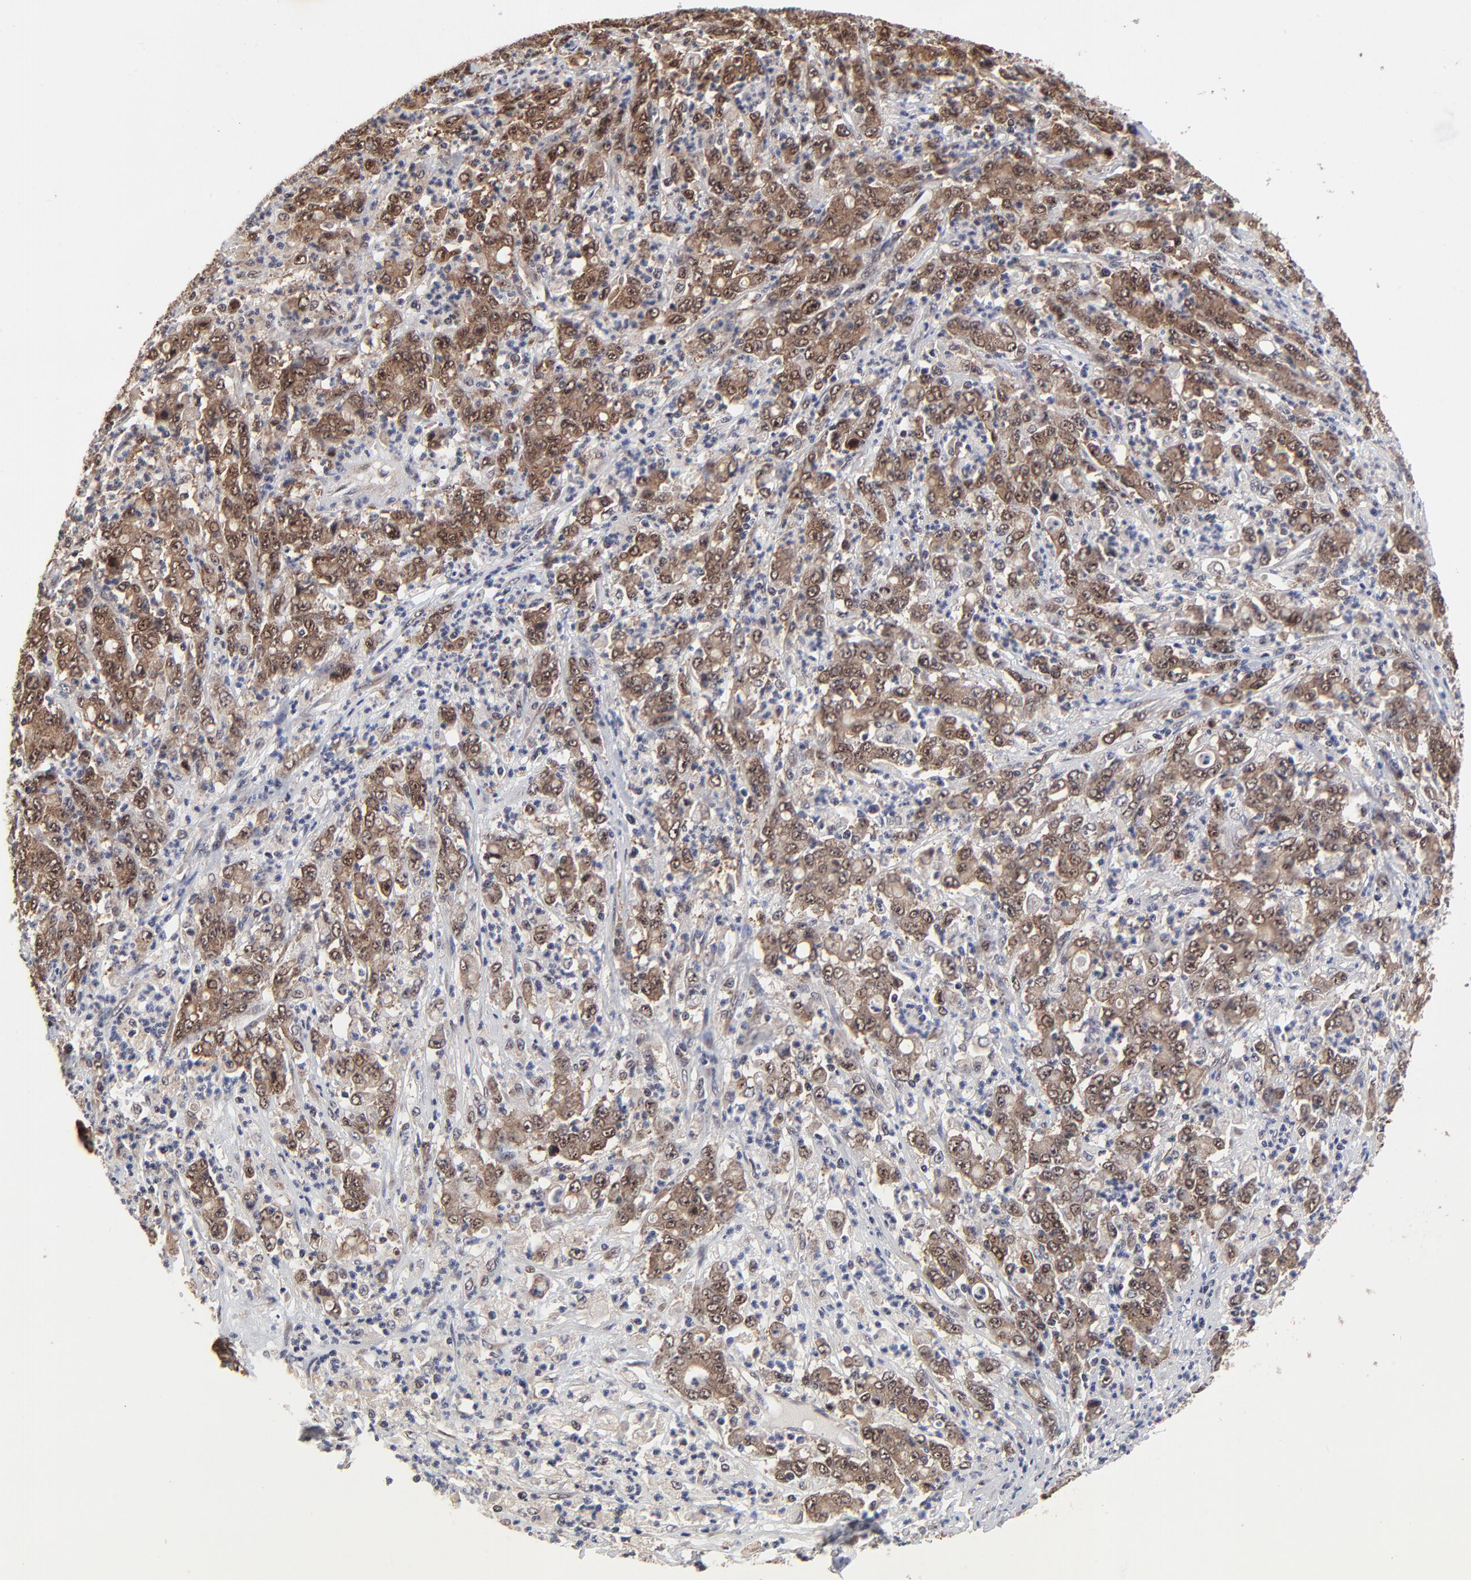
{"staining": {"intensity": "strong", "quantity": ">75%", "location": "cytoplasmic/membranous"}, "tissue": "stomach cancer", "cell_type": "Tumor cells", "image_type": "cancer", "snomed": [{"axis": "morphology", "description": "Adenocarcinoma, NOS"}, {"axis": "topography", "description": "Stomach, lower"}], "caption": "Stomach cancer stained for a protein (brown) shows strong cytoplasmic/membranous positive expression in approximately >75% of tumor cells.", "gene": "FRMD8", "patient": {"sex": "female", "age": 71}}